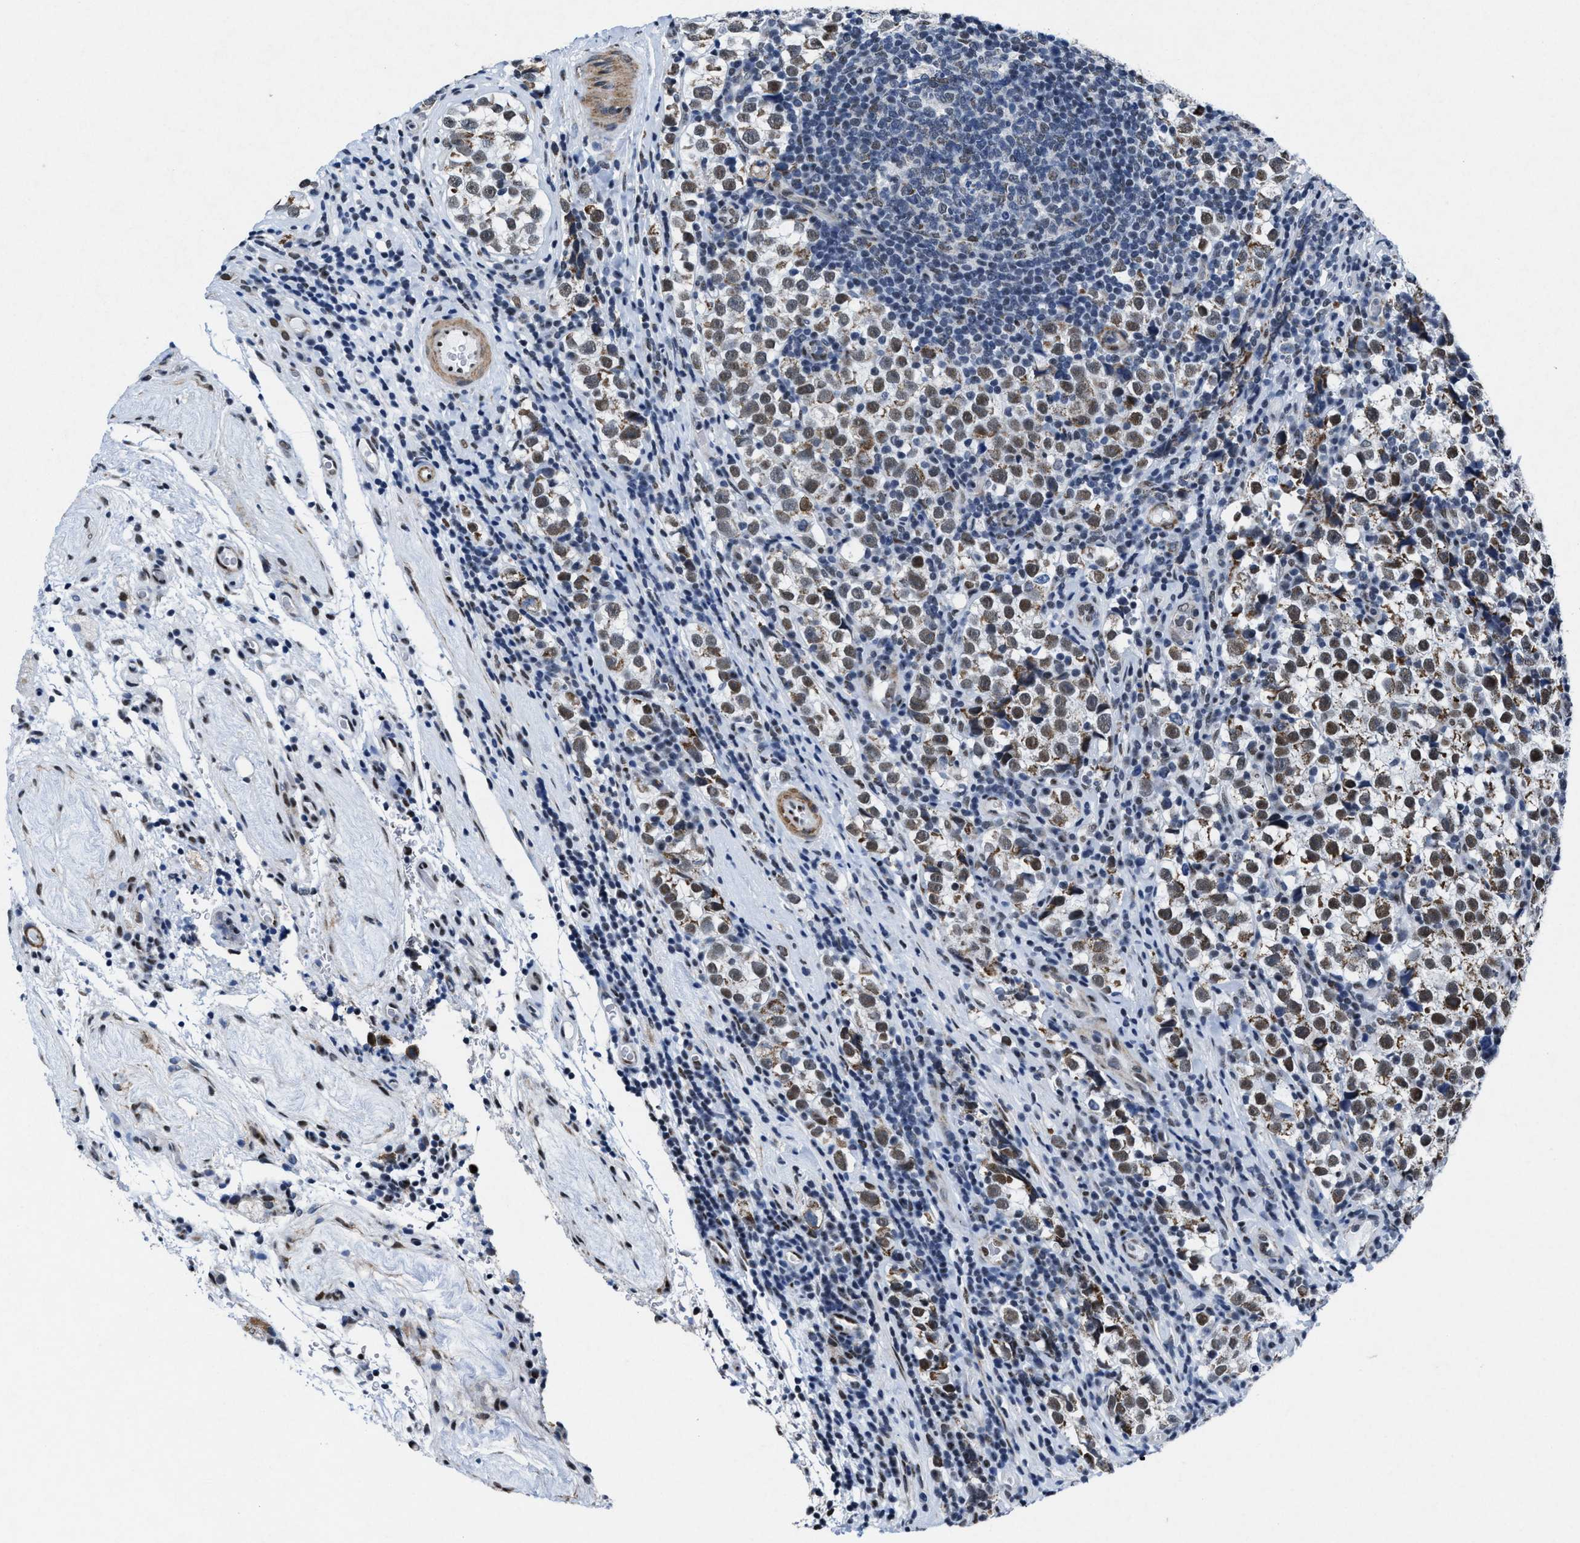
{"staining": {"intensity": "moderate", "quantity": ">75%", "location": "nuclear"}, "tissue": "testis cancer", "cell_type": "Tumor cells", "image_type": "cancer", "snomed": [{"axis": "morphology", "description": "Normal tissue, NOS"}, {"axis": "morphology", "description": "Seminoma, NOS"}, {"axis": "topography", "description": "Testis"}], "caption": "Human testis seminoma stained with a protein marker displays moderate staining in tumor cells.", "gene": "ID3", "patient": {"sex": "male", "age": 43}}